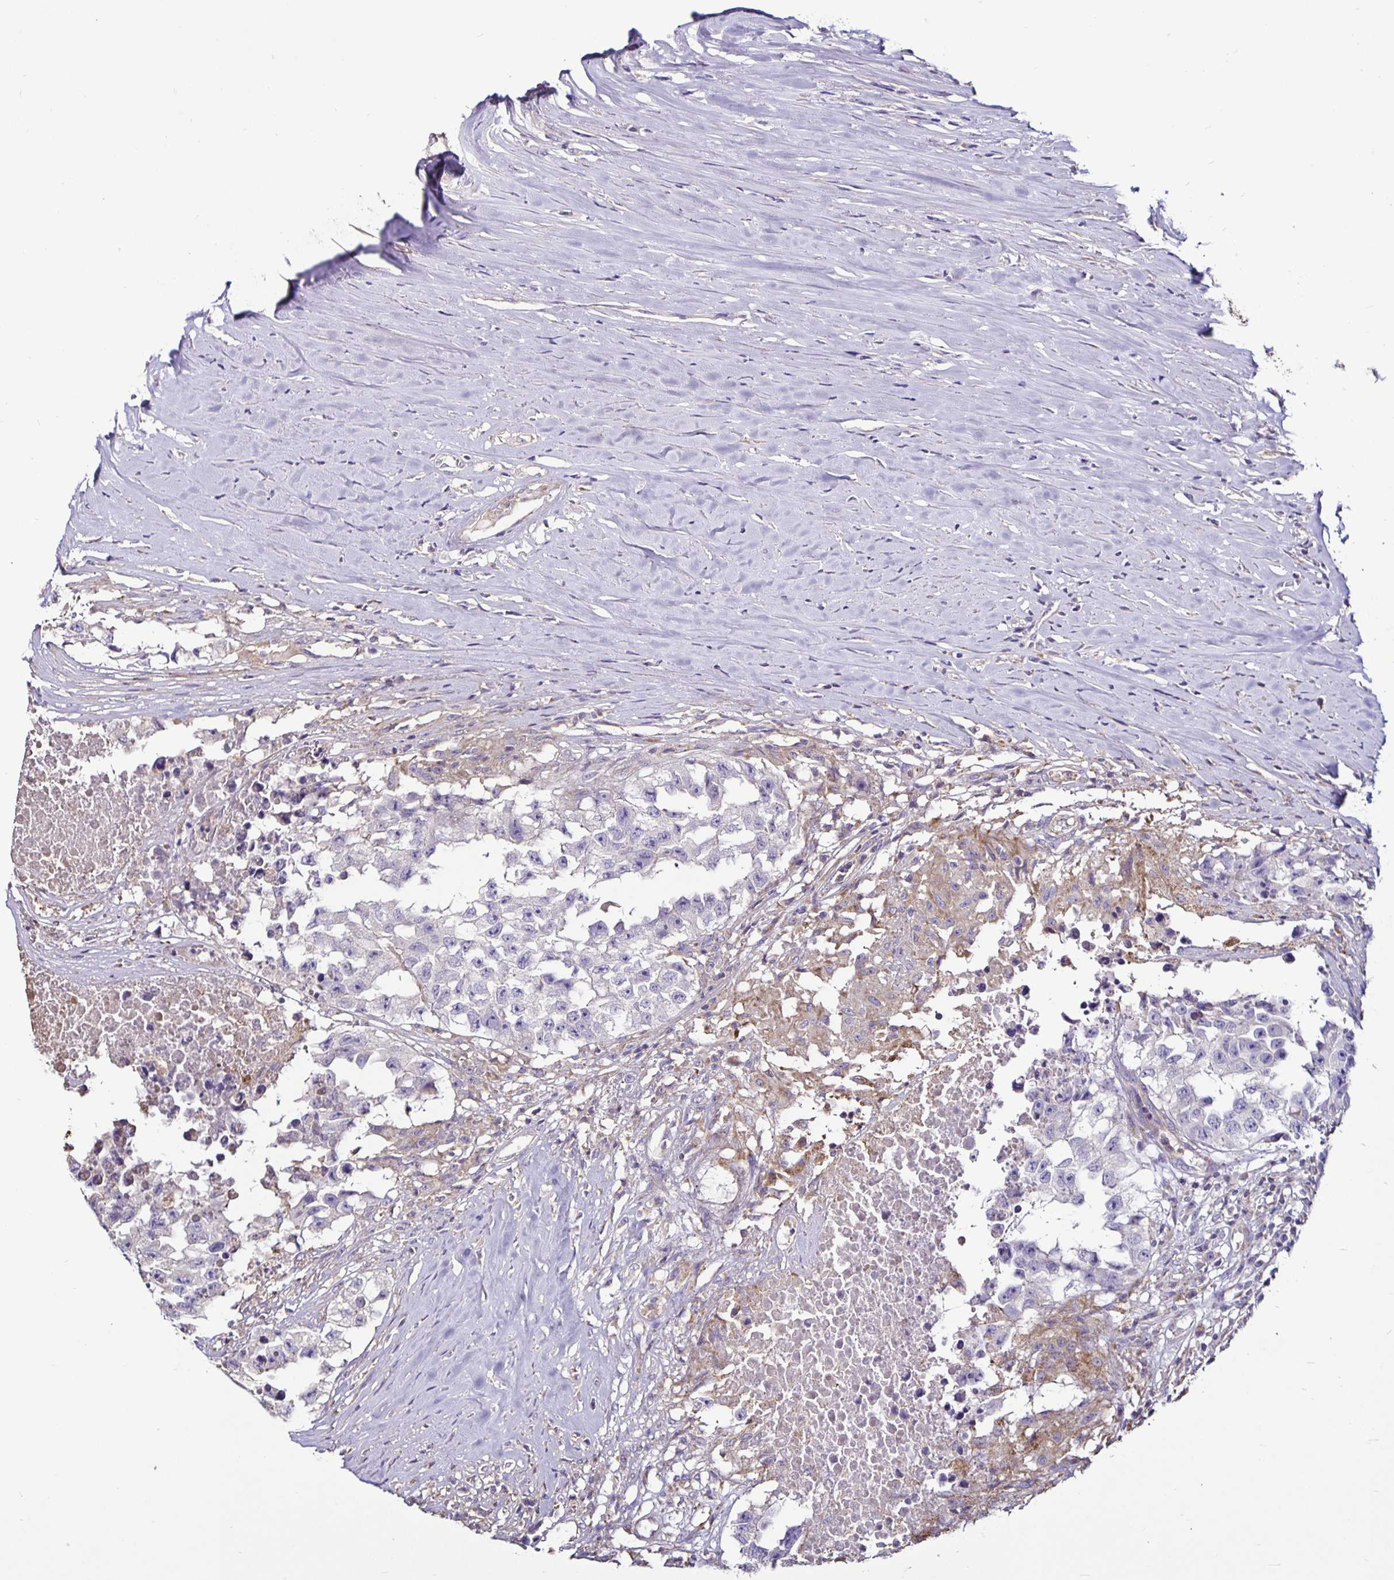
{"staining": {"intensity": "negative", "quantity": "none", "location": "none"}, "tissue": "testis cancer", "cell_type": "Tumor cells", "image_type": "cancer", "snomed": [{"axis": "morphology", "description": "Carcinoma, Embryonal, NOS"}, {"axis": "topography", "description": "Testis"}], "caption": "Immunohistochemistry image of neoplastic tissue: embryonal carcinoma (testis) stained with DAB (3,3'-diaminobenzidine) demonstrates no significant protein positivity in tumor cells.", "gene": "FCER1A", "patient": {"sex": "male", "age": 83}}